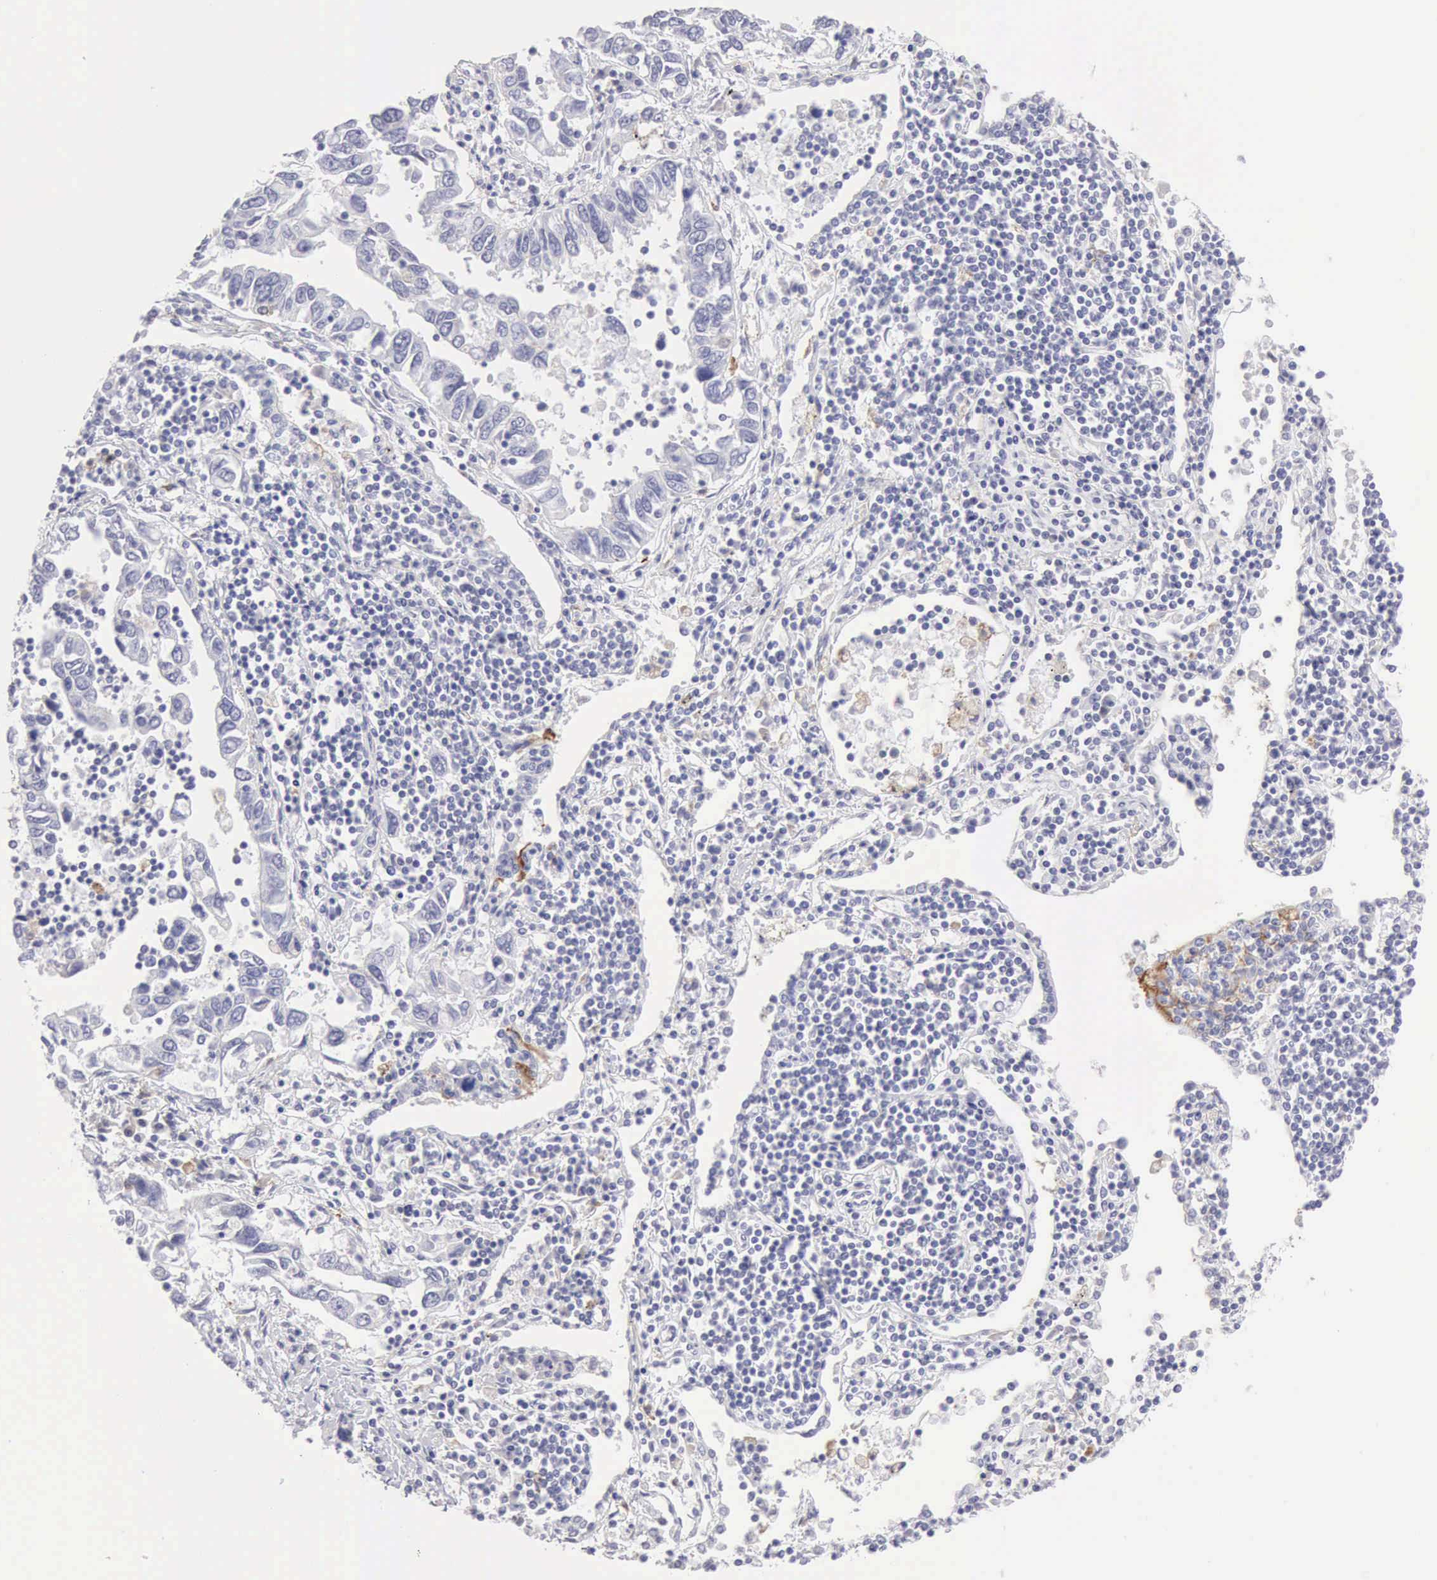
{"staining": {"intensity": "negative", "quantity": "none", "location": "none"}, "tissue": "lung cancer", "cell_type": "Tumor cells", "image_type": "cancer", "snomed": [{"axis": "morphology", "description": "Adenocarcinoma, NOS"}, {"axis": "topography", "description": "Lung"}], "caption": "Histopathology image shows no protein positivity in tumor cells of adenocarcinoma (lung) tissue.", "gene": "RNASE1", "patient": {"sex": "male", "age": 48}}